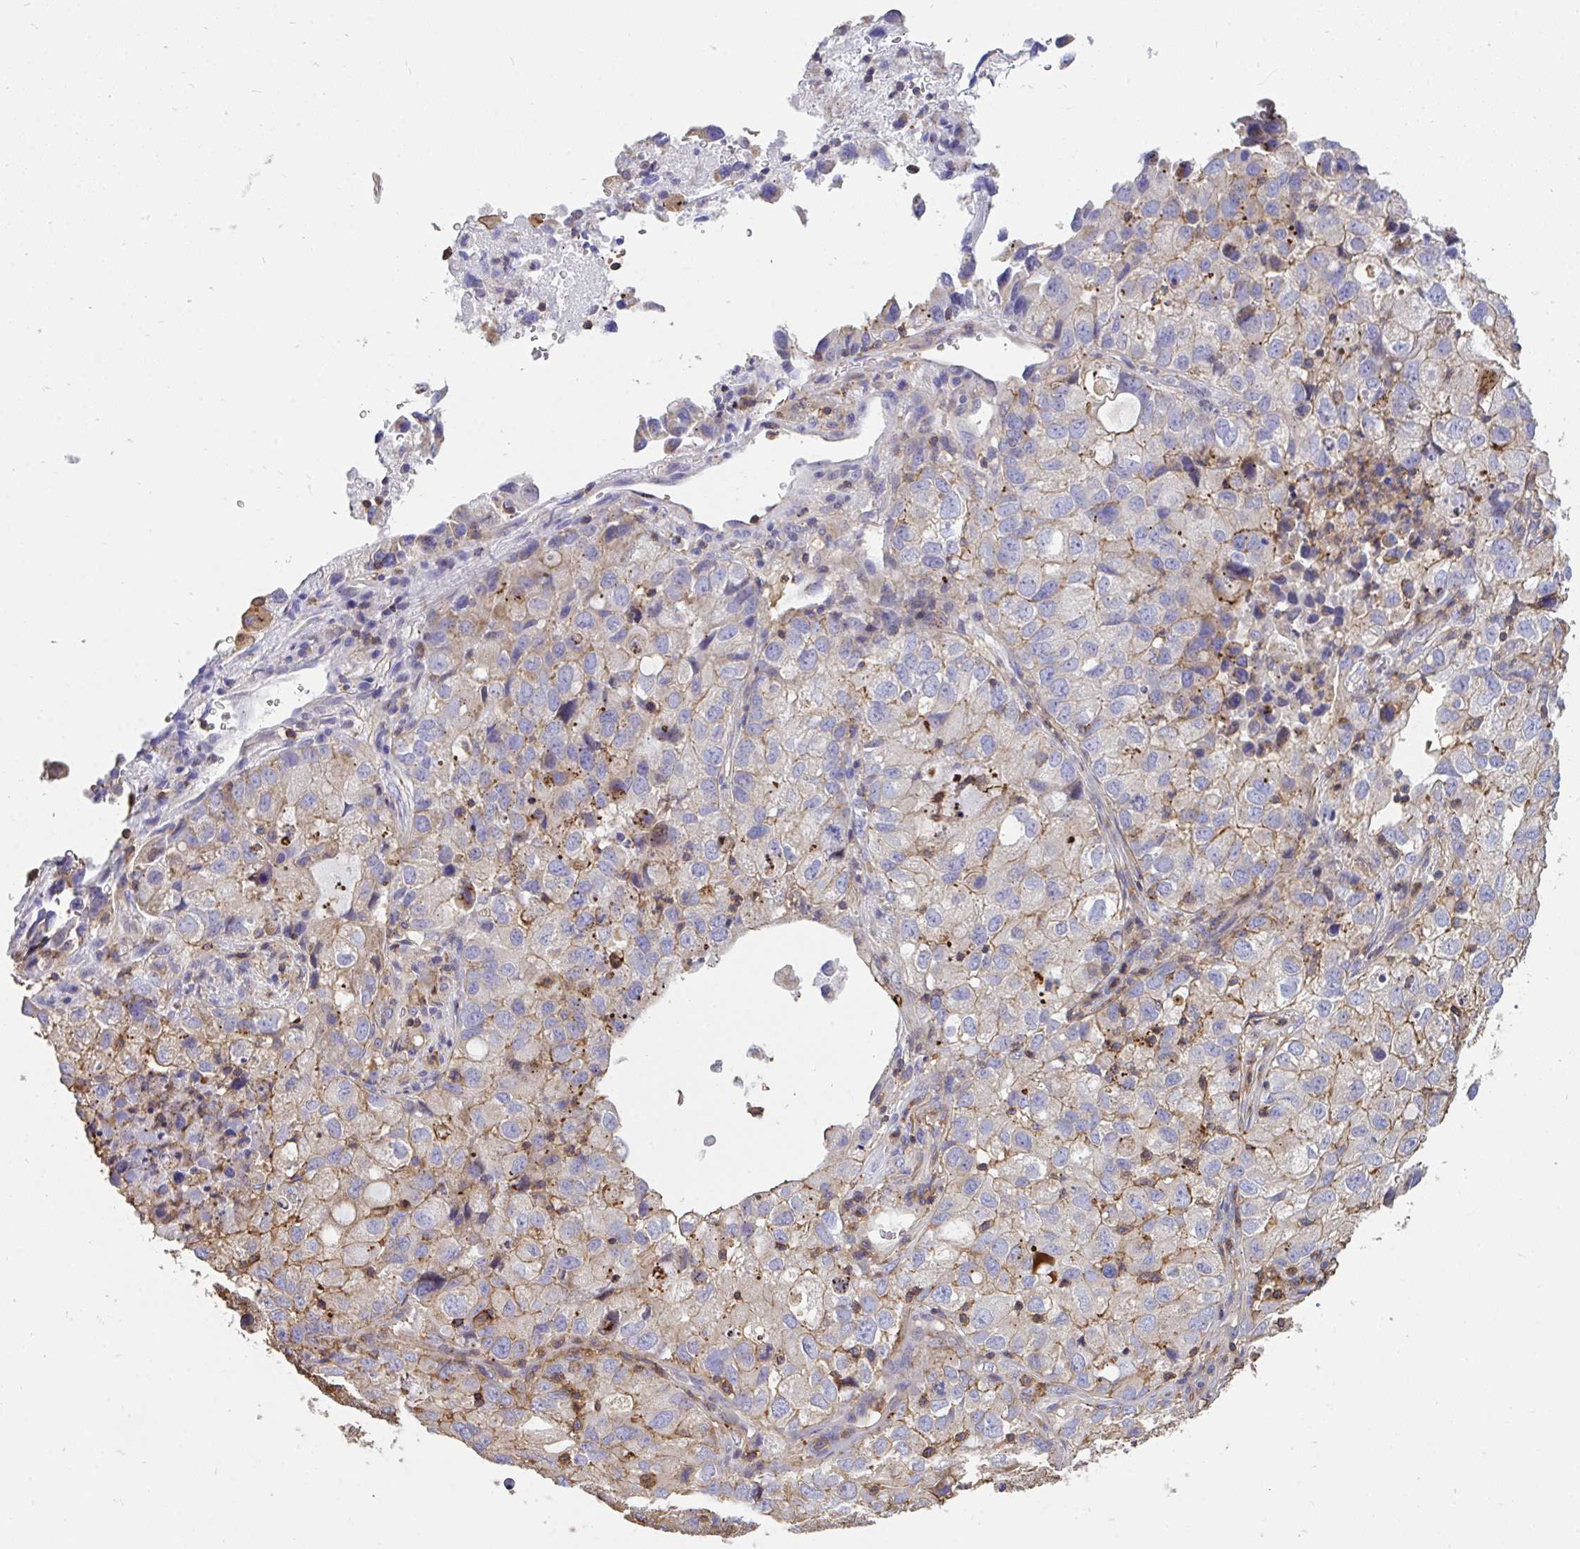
{"staining": {"intensity": "weak", "quantity": "<25%", "location": "cytoplasmic/membranous"}, "tissue": "lung cancer", "cell_type": "Tumor cells", "image_type": "cancer", "snomed": [{"axis": "morphology", "description": "Normal morphology"}, {"axis": "morphology", "description": "Adenocarcinoma, NOS"}, {"axis": "topography", "description": "Lymph node"}, {"axis": "topography", "description": "Lung"}], "caption": "This is a micrograph of IHC staining of lung adenocarcinoma, which shows no expression in tumor cells.", "gene": "CFL1", "patient": {"sex": "female", "age": 51}}